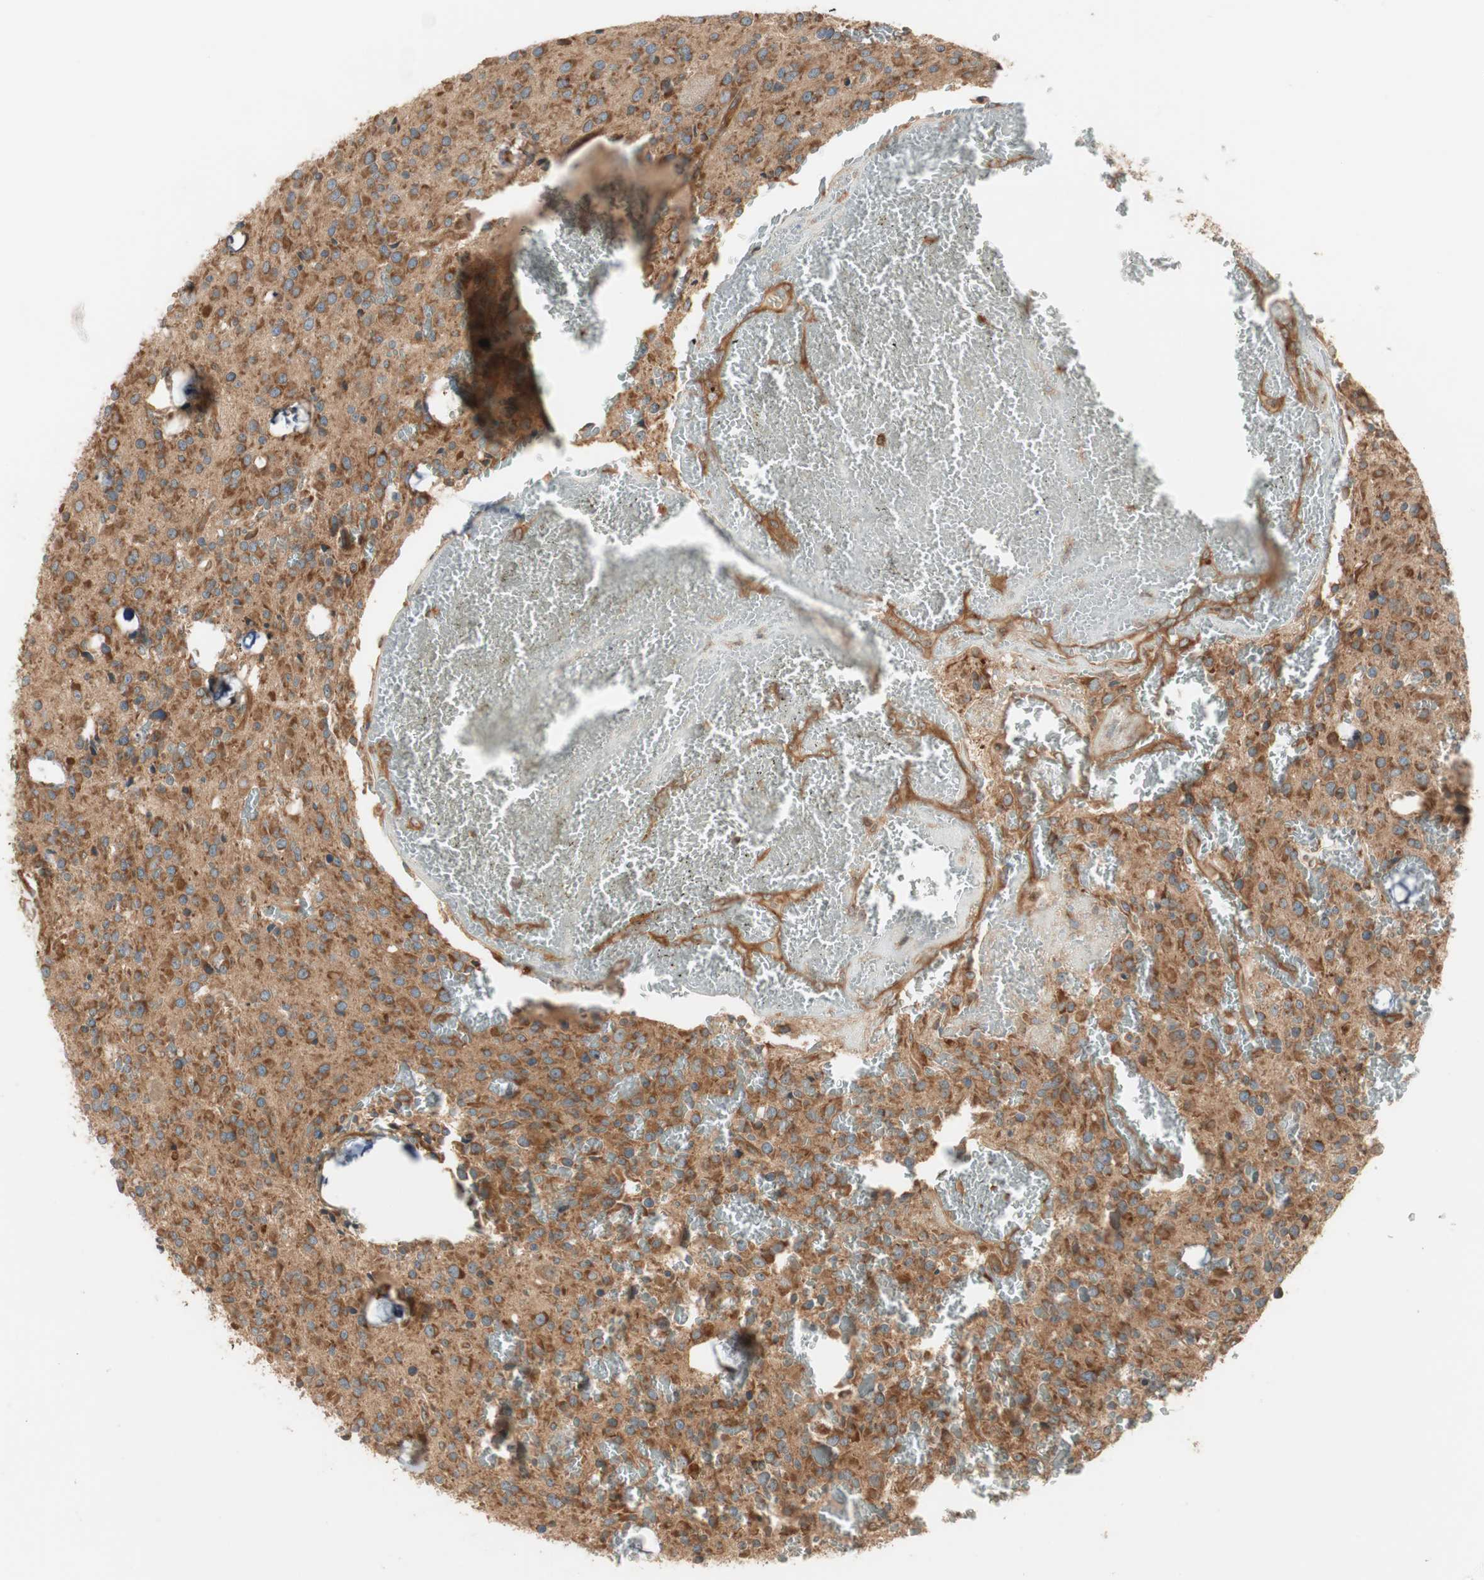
{"staining": {"intensity": "moderate", "quantity": ">75%", "location": "cytoplasmic/membranous"}, "tissue": "glioma", "cell_type": "Tumor cells", "image_type": "cancer", "snomed": [{"axis": "morphology", "description": "Glioma, malignant, Low grade"}, {"axis": "topography", "description": "Brain"}], "caption": "Approximately >75% of tumor cells in human malignant low-grade glioma reveal moderate cytoplasmic/membranous protein staining as visualized by brown immunohistochemical staining.", "gene": "CTTNBP2NL", "patient": {"sex": "male", "age": 58}}